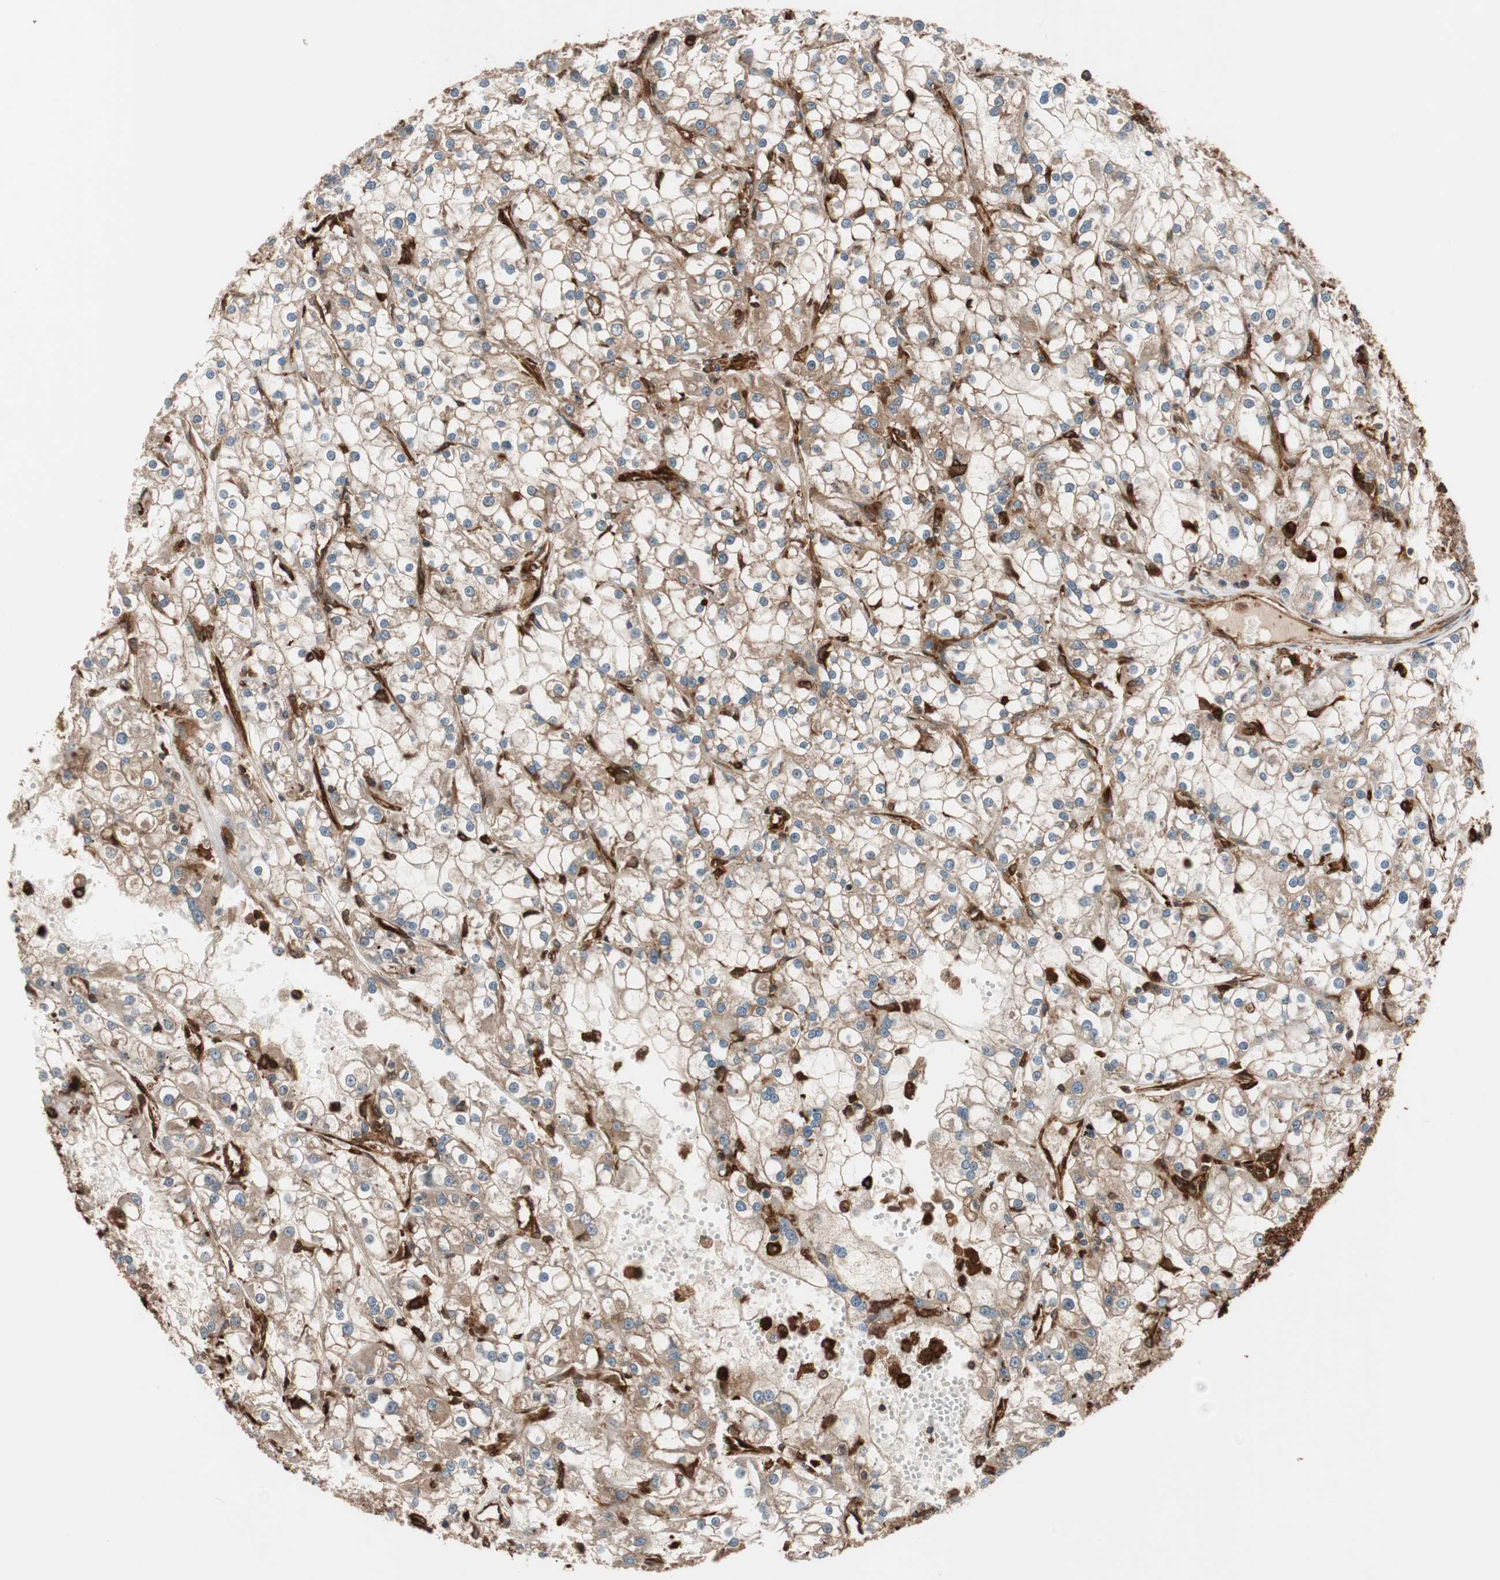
{"staining": {"intensity": "moderate", "quantity": ">75%", "location": "cytoplasmic/membranous"}, "tissue": "renal cancer", "cell_type": "Tumor cells", "image_type": "cancer", "snomed": [{"axis": "morphology", "description": "Adenocarcinoma, NOS"}, {"axis": "topography", "description": "Kidney"}], "caption": "This histopathology image demonstrates renal adenocarcinoma stained with IHC to label a protein in brown. The cytoplasmic/membranous of tumor cells show moderate positivity for the protein. Nuclei are counter-stained blue.", "gene": "VASP", "patient": {"sex": "female", "age": 52}}